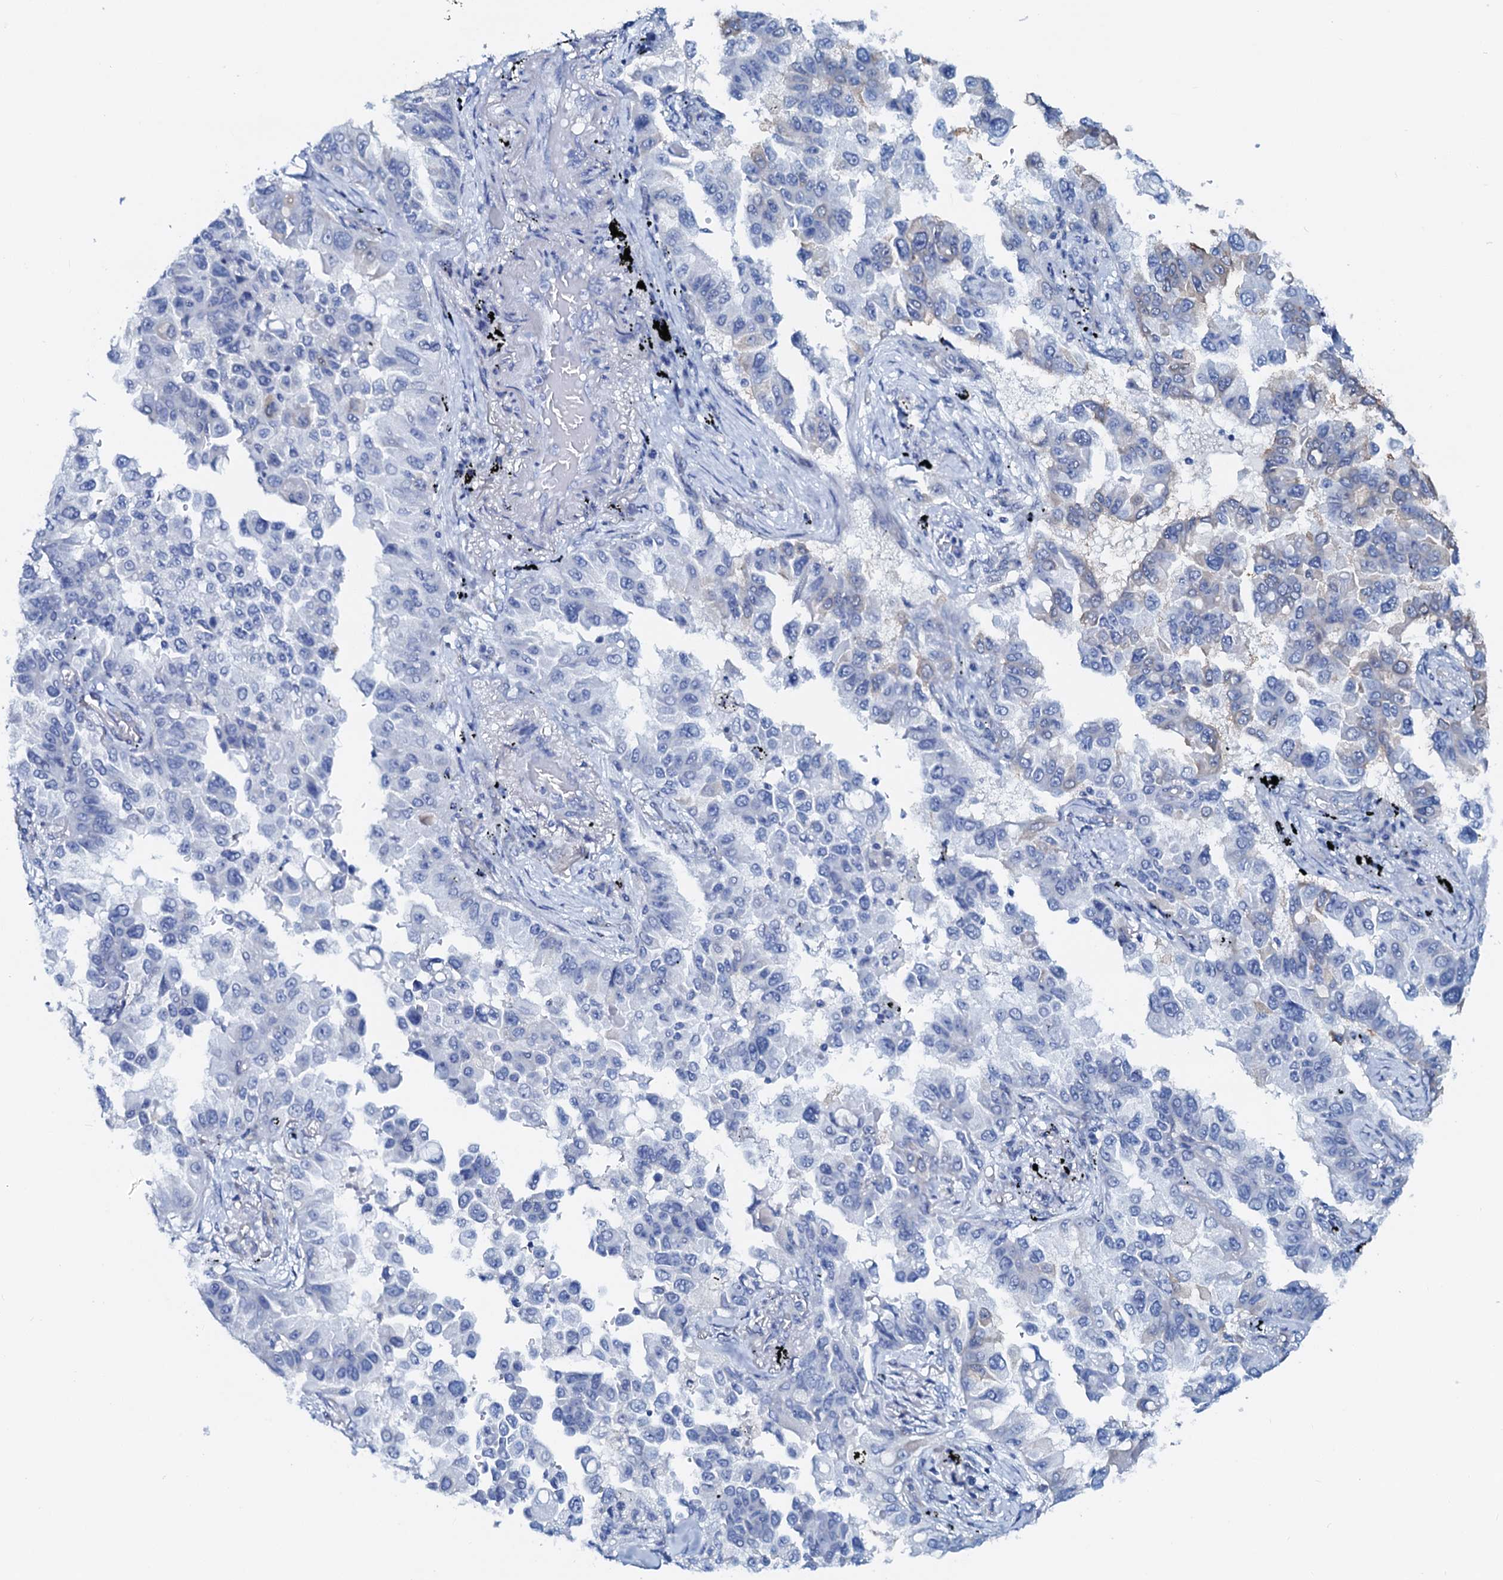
{"staining": {"intensity": "negative", "quantity": "none", "location": "none"}, "tissue": "lung cancer", "cell_type": "Tumor cells", "image_type": "cancer", "snomed": [{"axis": "morphology", "description": "Adenocarcinoma, NOS"}, {"axis": "topography", "description": "Lung"}], "caption": "This is a photomicrograph of immunohistochemistry staining of lung adenocarcinoma, which shows no positivity in tumor cells.", "gene": "AMER2", "patient": {"sex": "female", "age": 67}}